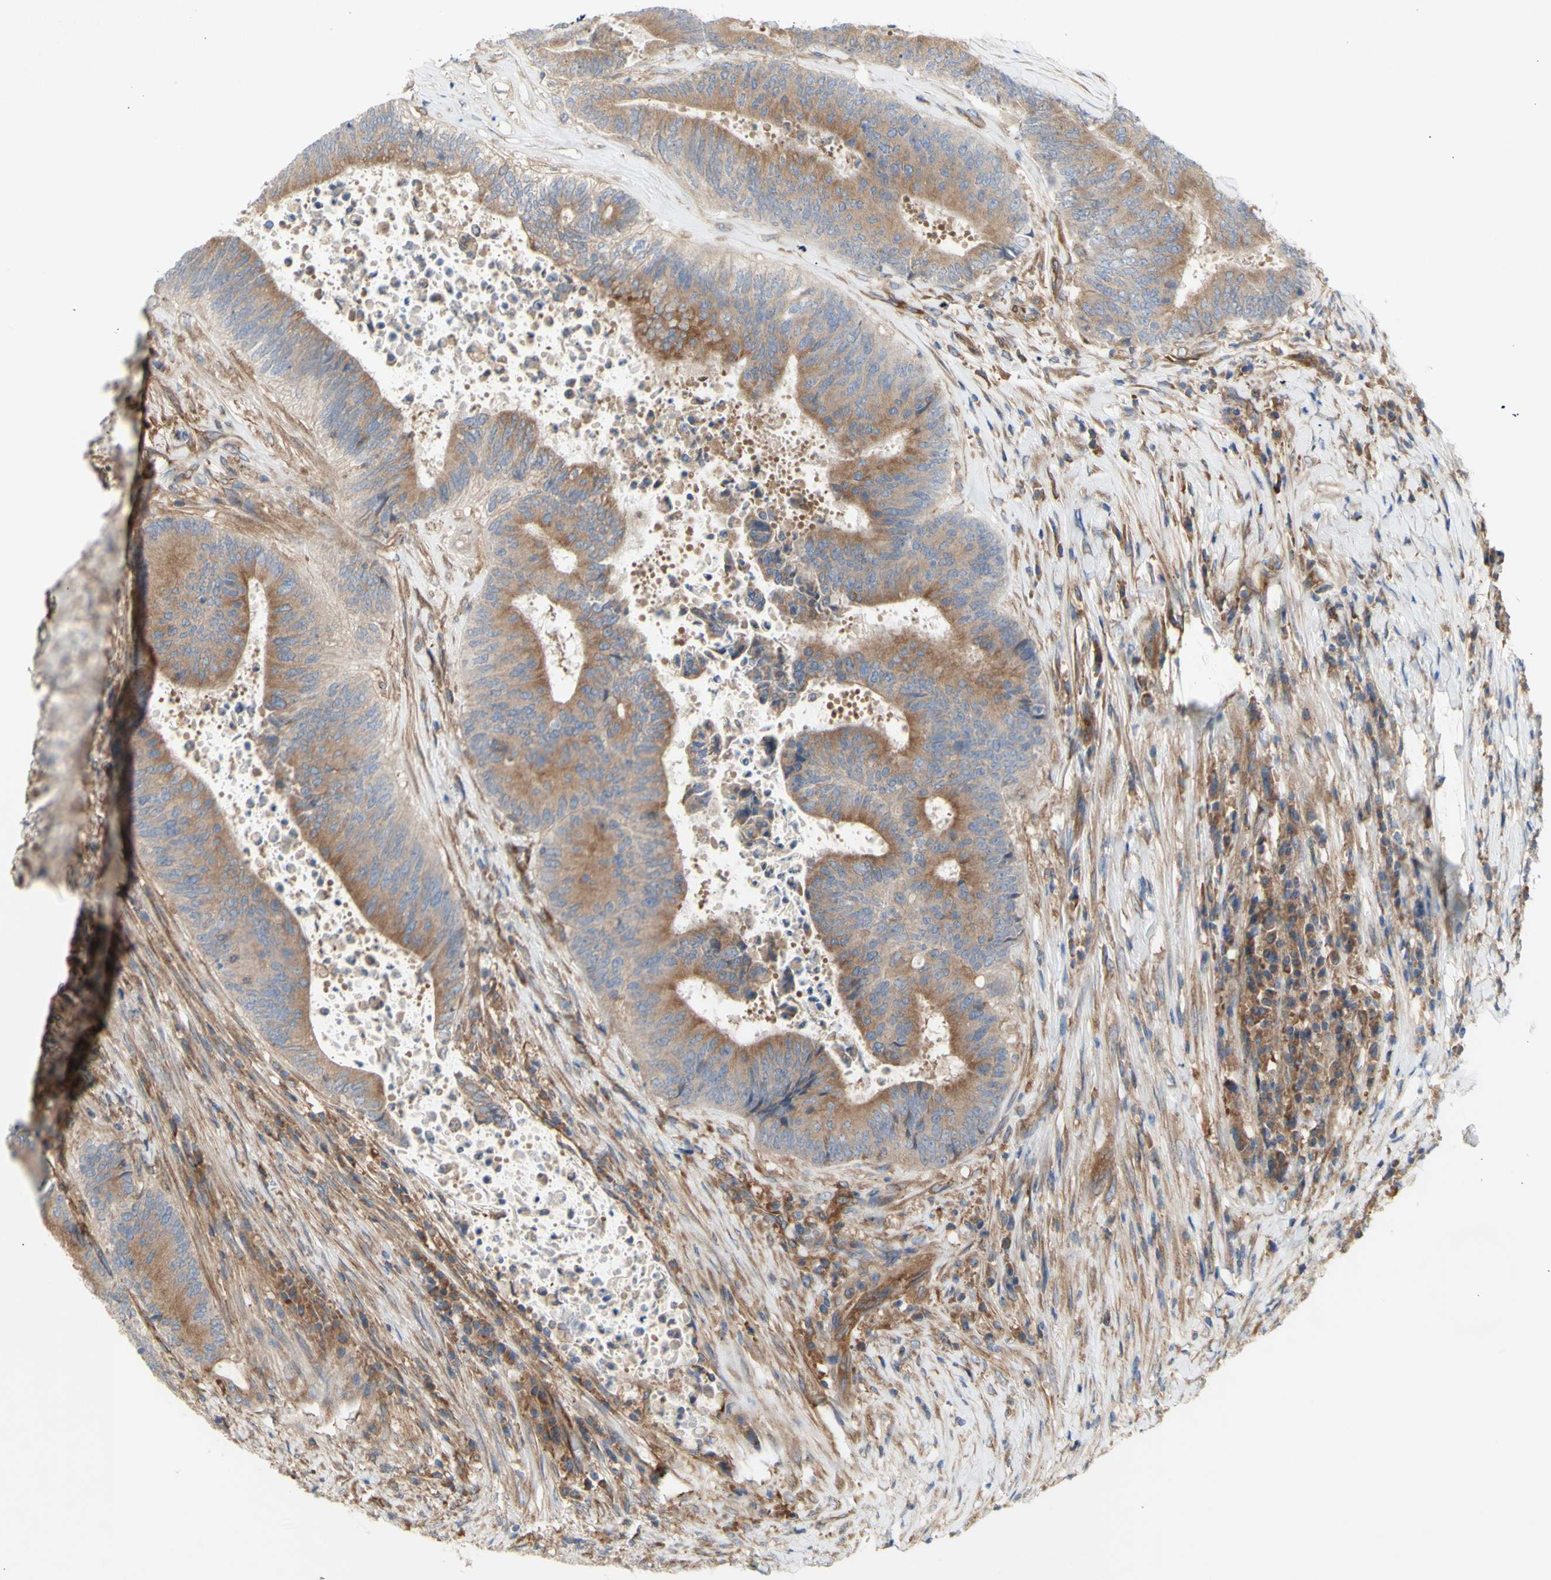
{"staining": {"intensity": "moderate", "quantity": ">75%", "location": "cytoplasmic/membranous"}, "tissue": "colorectal cancer", "cell_type": "Tumor cells", "image_type": "cancer", "snomed": [{"axis": "morphology", "description": "Adenocarcinoma, NOS"}, {"axis": "topography", "description": "Rectum"}], "caption": "Protein expression analysis of adenocarcinoma (colorectal) demonstrates moderate cytoplasmic/membranous positivity in approximately >75% of tumor cells.", "gene": "KLC1", "patient": {"sex": "male", "age": 72}}